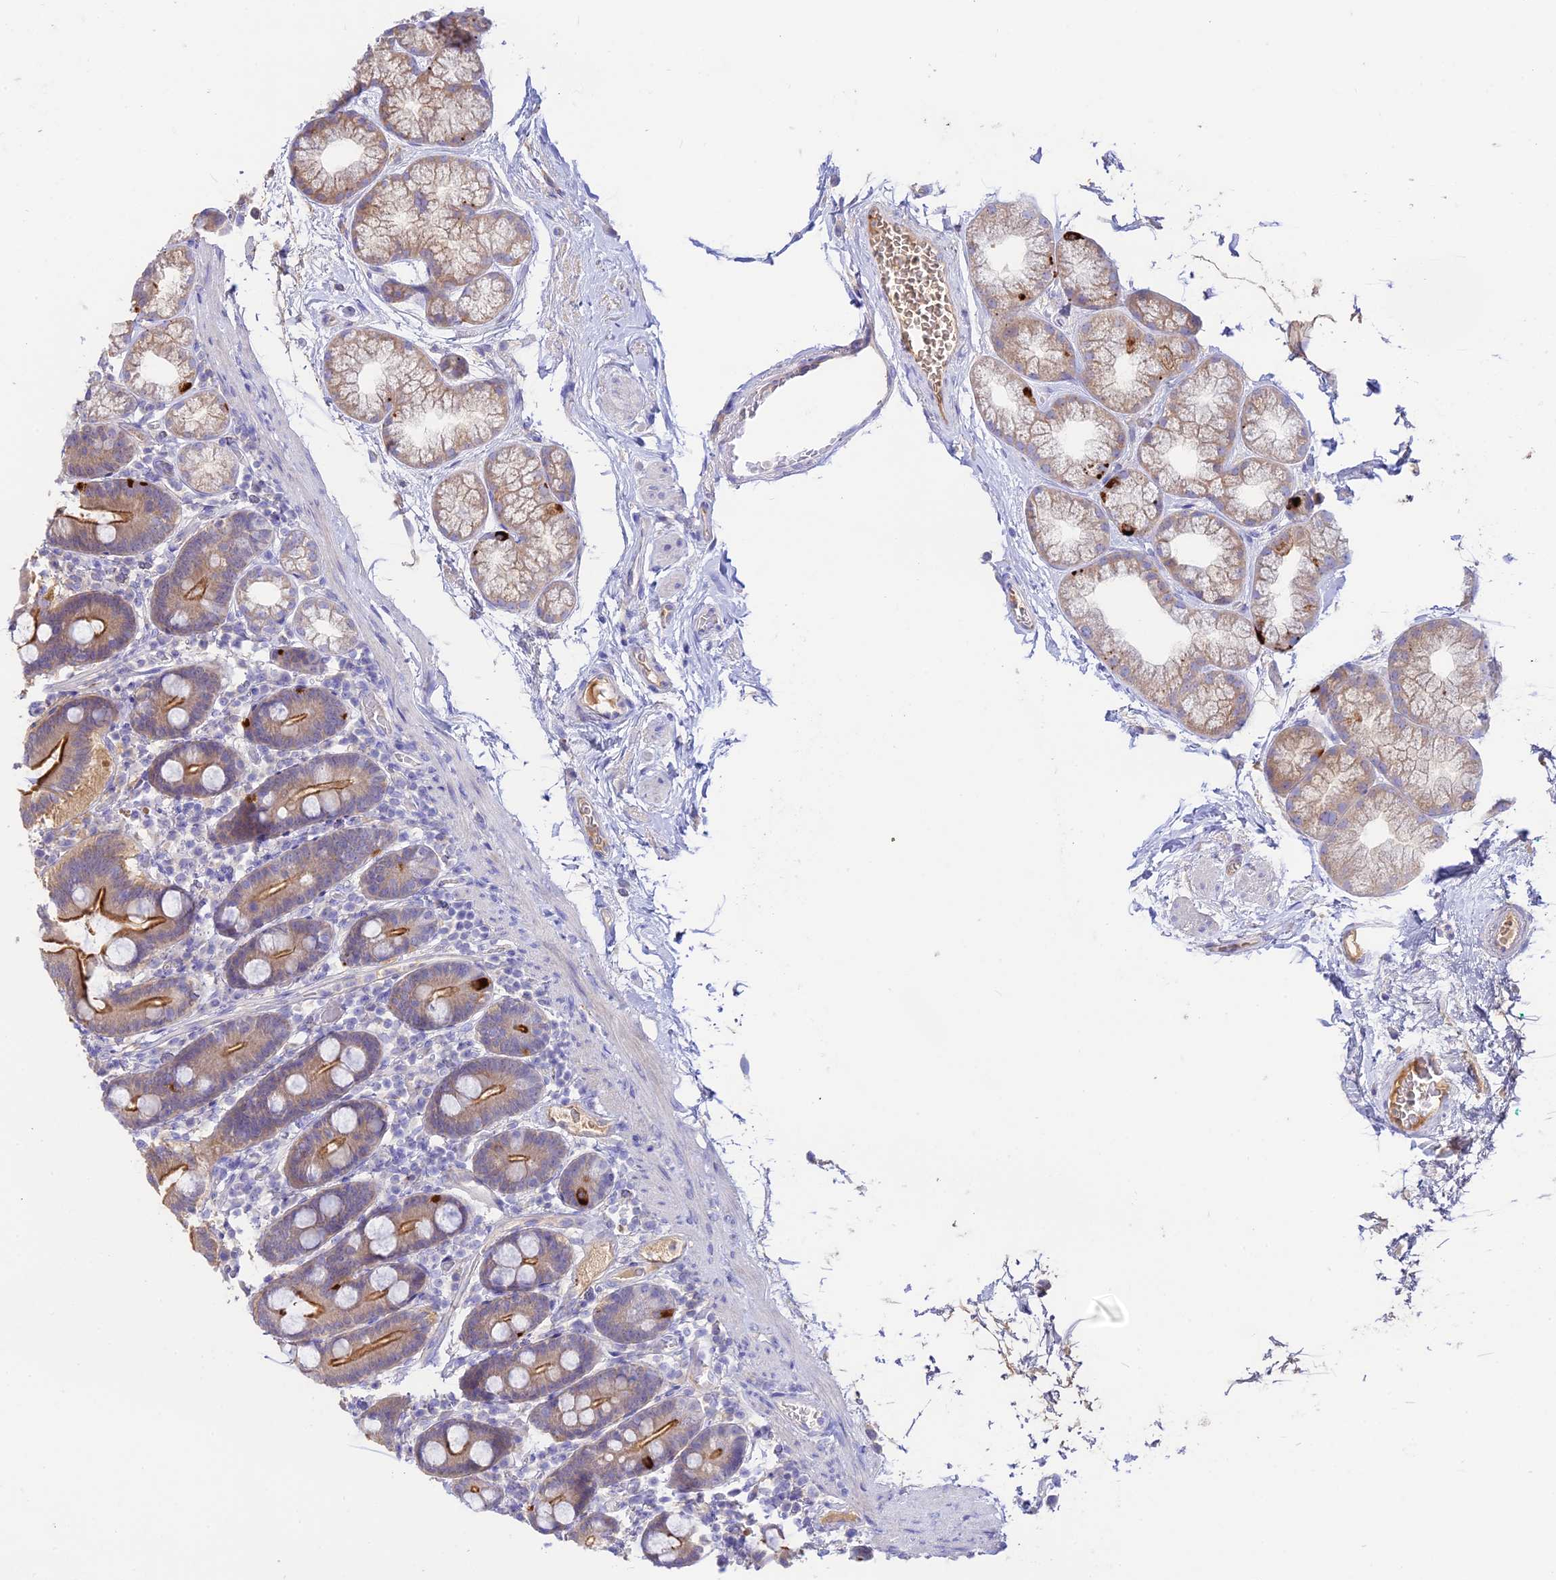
{"staining": {"intensity": "moderate", "quantity": "25%-75%", "location": "cytoplasmic/membranous"}, "tissue": "duodenum", "cell_type": "Glandular cells", "image_type": "normal", "snomed": [{"axis": "morphology", "description": "Normal tissue, NOS"}, {"axis": "topography", "description": "Duodenum"}], "caption": "Duodenum stained with a brown dye reveals moderate cytoplasmic/membranous positive expression in about 25%-75% of glandular cells.", "gene": "NLRP9", "patient": {"sex": "male", "age": 55}}